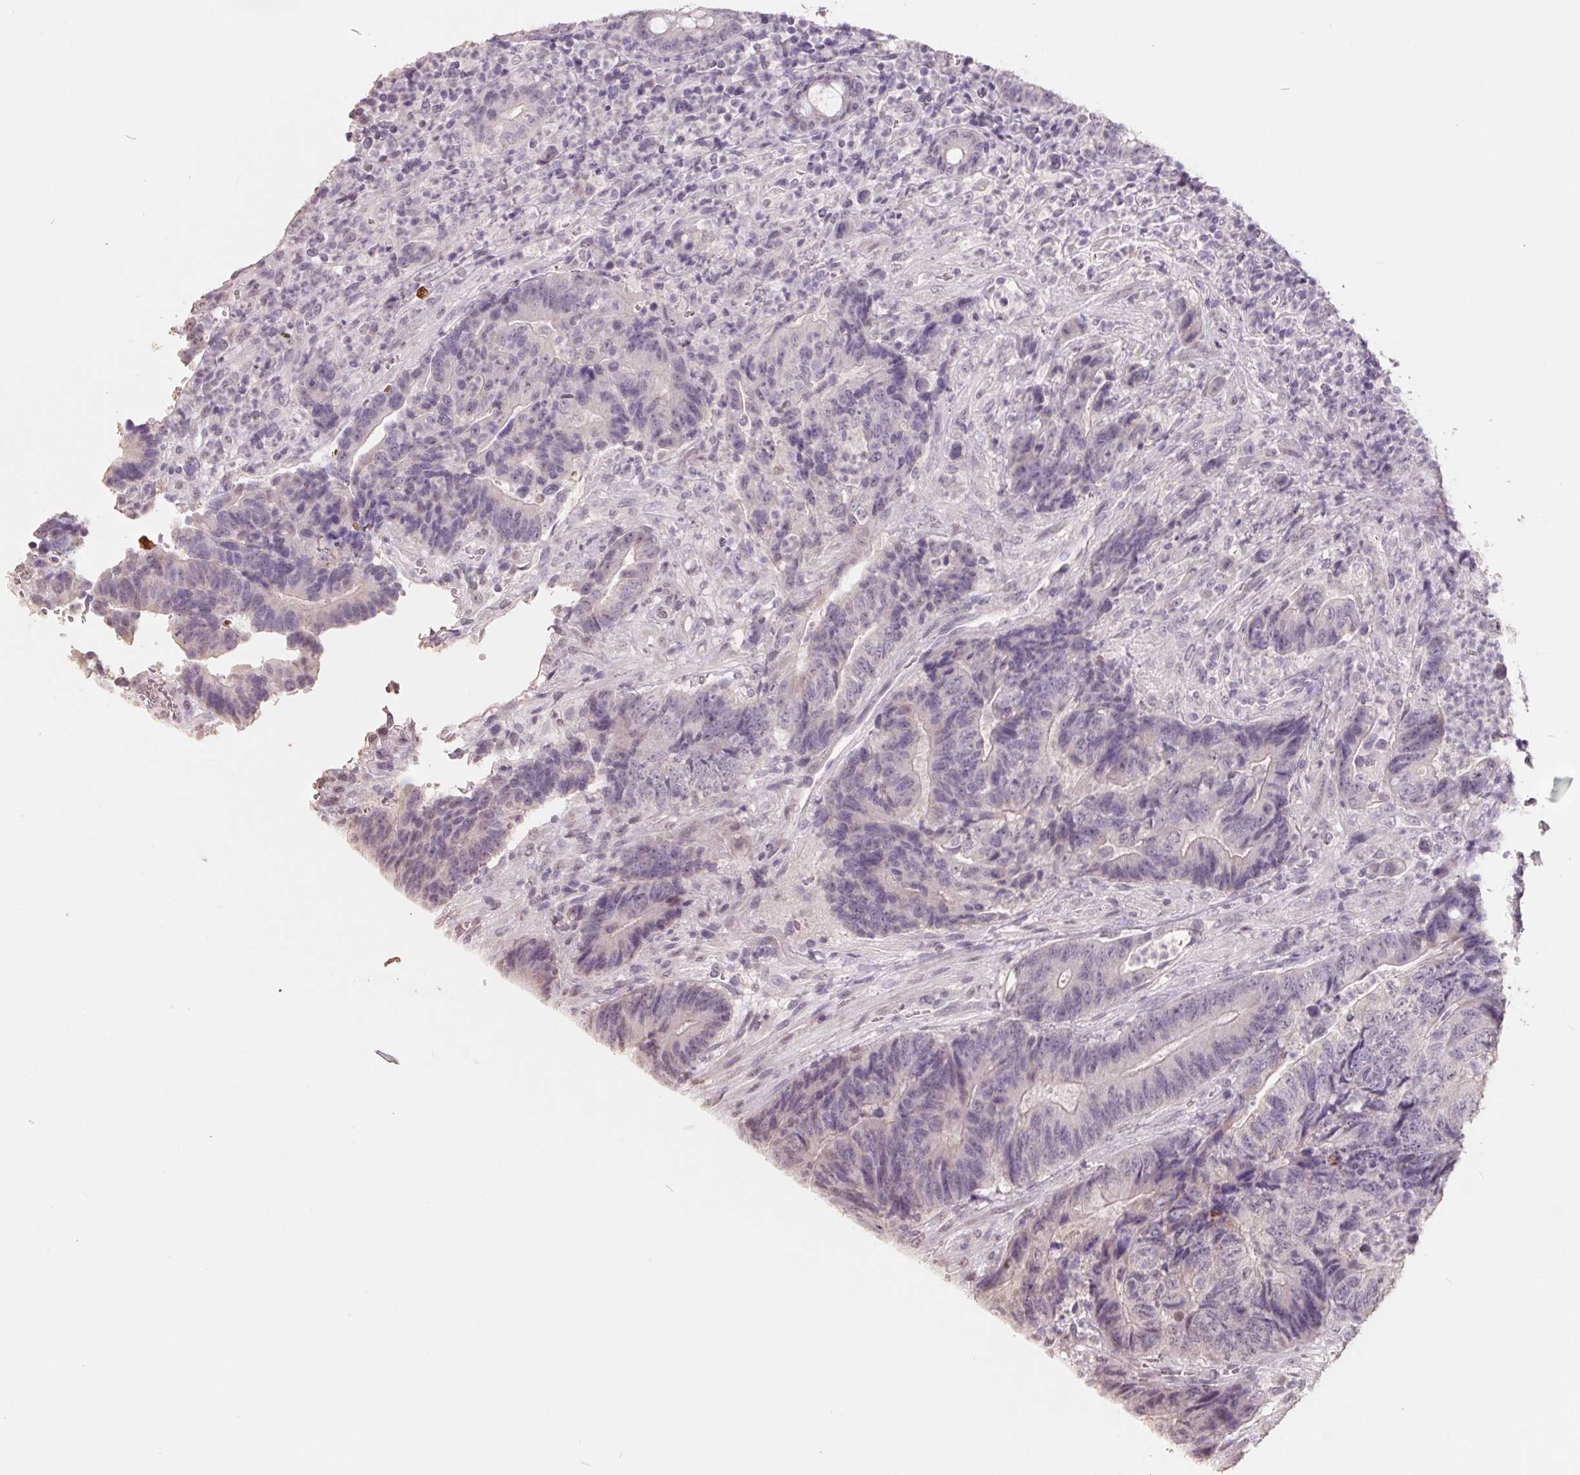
{"staining": {"intensity": "weak", "quantity": "<25%", "location": "cytoplasmic/membranous"}, "tissue": "colorectal cancer", "cell_type": "Tumor cells", "image_type": "cancer", "snomed": [{"axis": "morphology", "description": "Normal tissue, NOS"}, {"axis": "morphology", "description": "Adenocarcinoma, NOS"}, {"axis": "topography", "description": "Colon"}], "caption": "This is an immunohistochemistry image of adenocarcinoma (colorectal). There is no positivity in tumor cells.", "gene": "FTCD", "patient": {"sex": "female", "age": 48}}